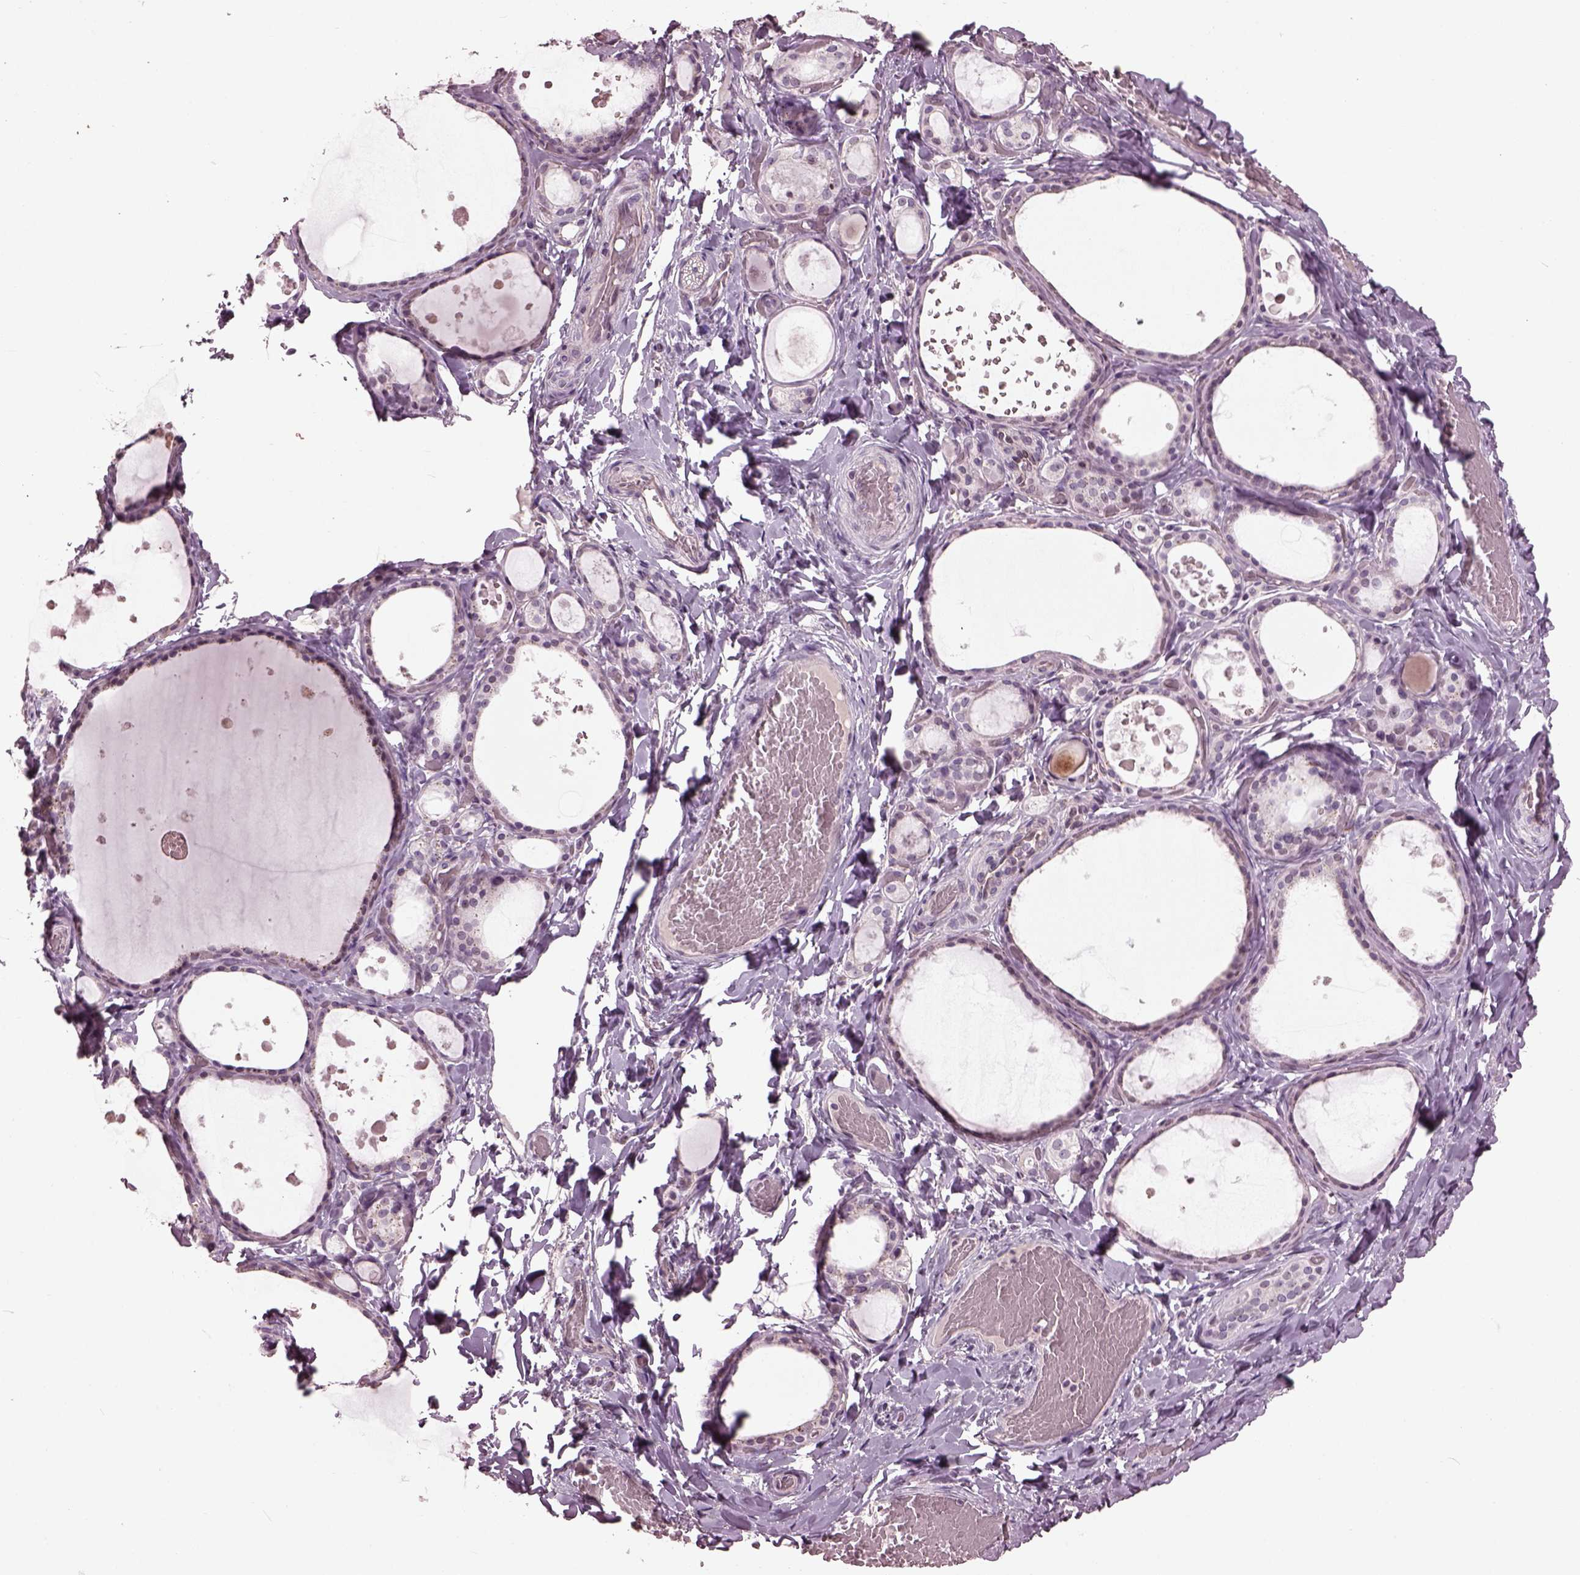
{"staining": {"intensity": "negative", "quantity": "none", "location": "none"}, "tissue": "thyroid gland", "cell_type": "Glandular cells", "image_type": "normal", "snomed": [{"axis": "morphology", "description": "Normal tissue, NOS"}, {"axis": "topography", "description": "Thyroid gland"}], "caption": "Image shows no protein staining in glandular cells of unremarkable thyroid gland. The staining was performed using DAB (3,3'-diaminobenzidine) to visualize the protein expression in brown, while the nuclei were stained in blue with hematoxylin (Magnification: 20x).", "gene": "GAL", "patient": {"sex": "female", "age": 56}}